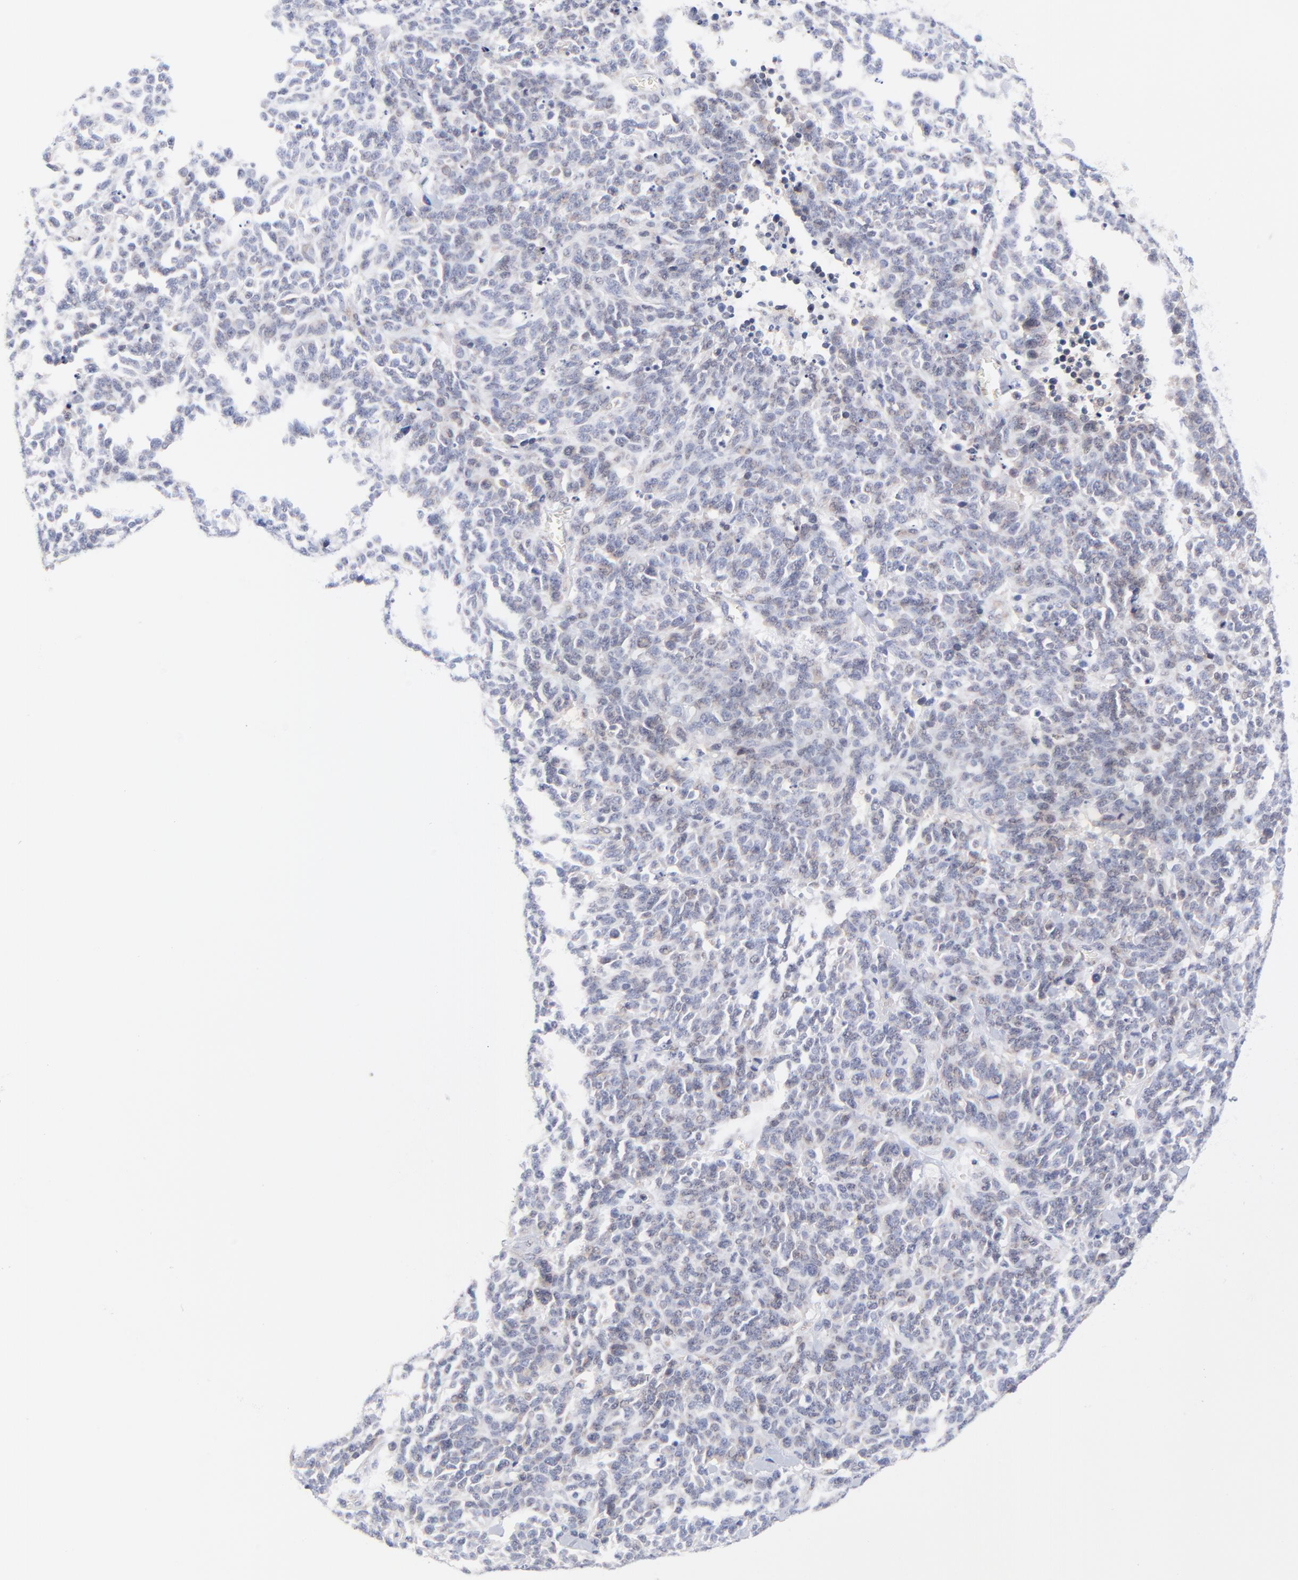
{"staining": {"intensity": "negative", "quantity": "none", "location": "none"}, "tissue": "lung cancer", "cell_type": "Tumor cells", "image_type": "cancer", "snomed": [{"axis": "morphology", "description": "Neoplasm, malignant, NOS"}, {"axis": "topography", "description": "Lung"}], "caption": "Protein analysis of lung malignant neoplasm demonstrates no significant expression in tumor cells.", "gene": "AFF2", "patient": {"sex": "female", "age": 58}}